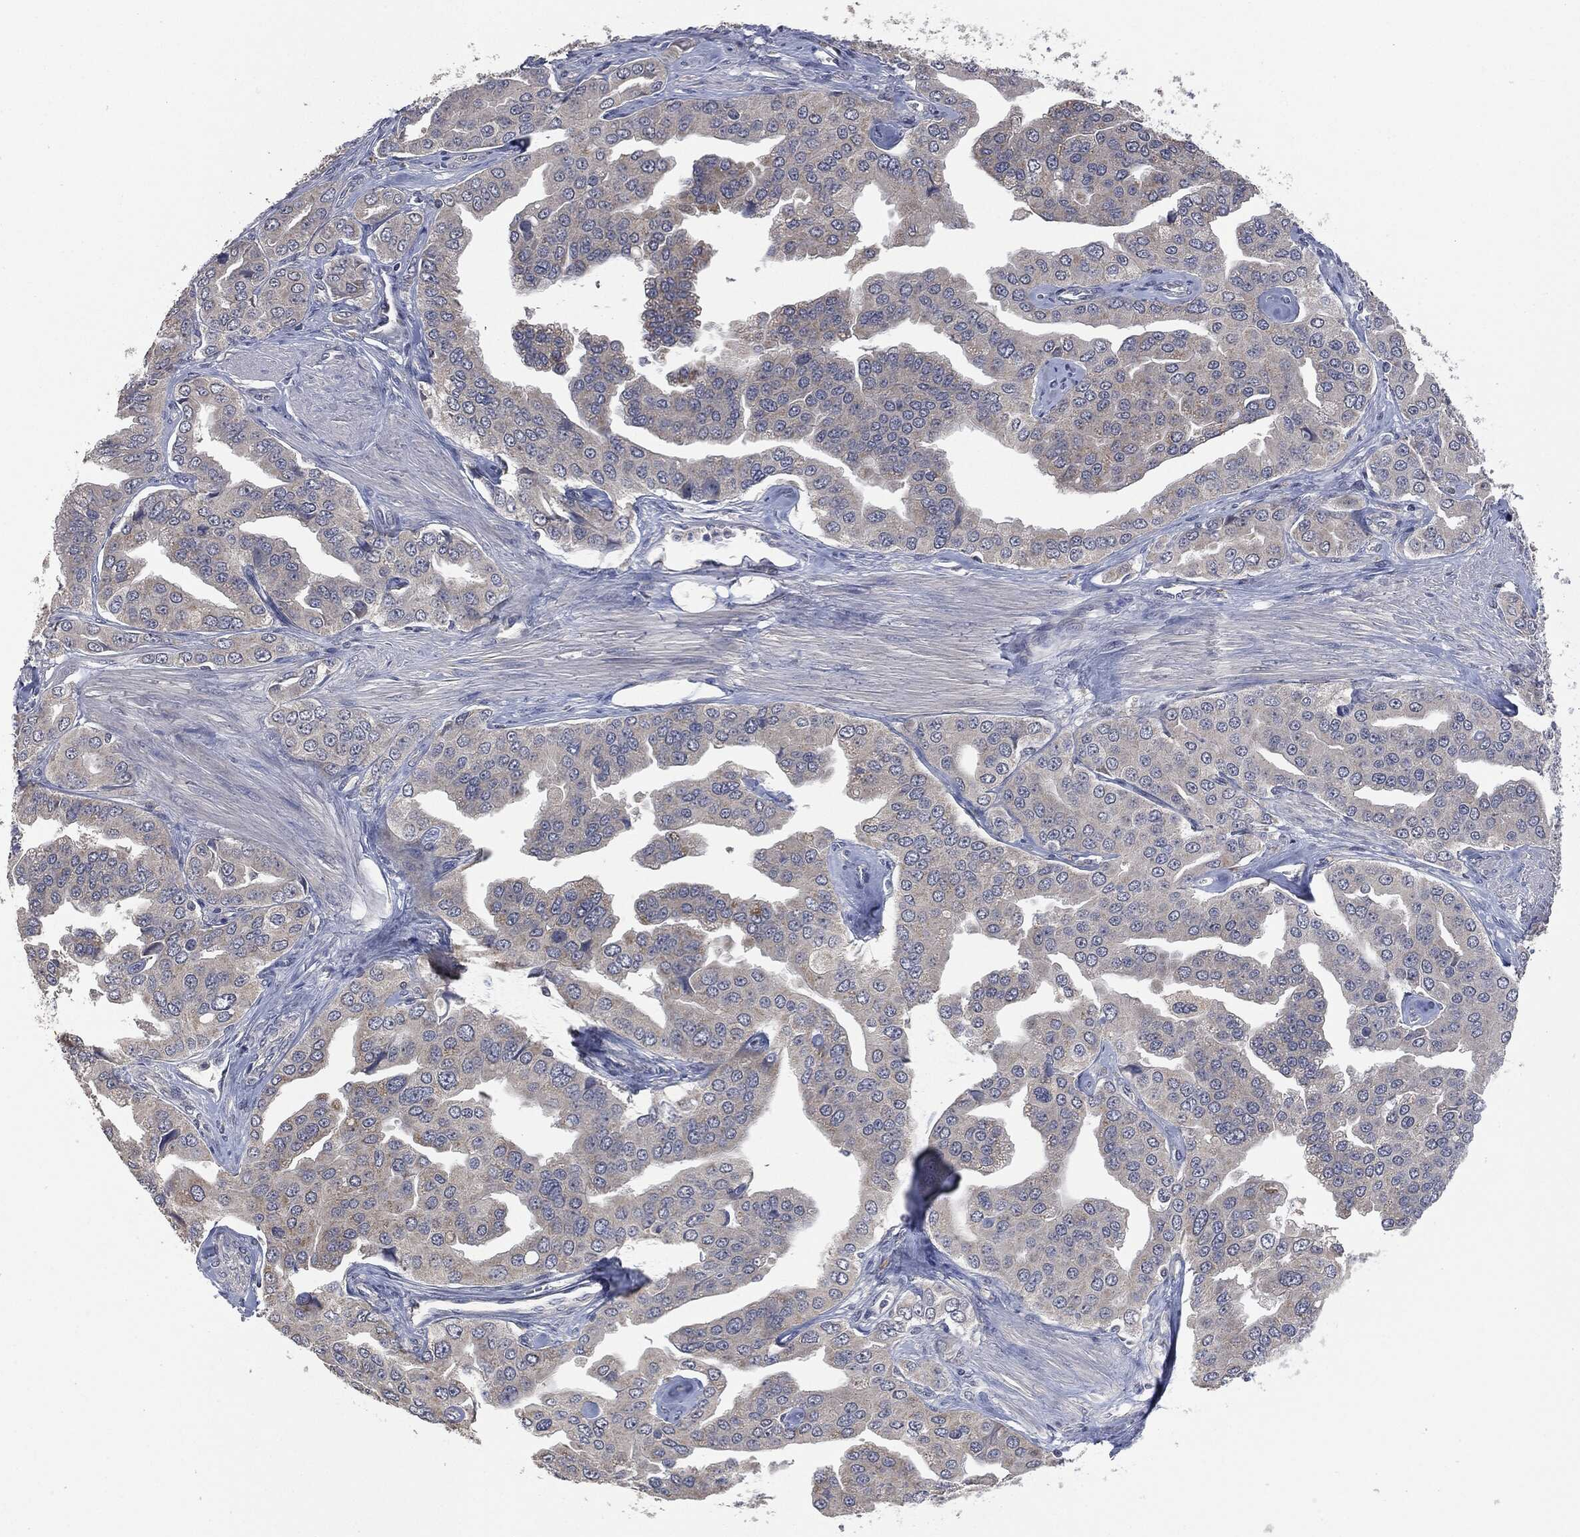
{"staining": {"intensity": "weak", "quantity": "<25%", "location": "cytoplasmic/membranous"}, "tissue": "prostate cancer", "cell_type": "Tumor cells", "image_type": "cancer", "snomed": [{"axis": "morphology", "description": "Adenocarcinoma, NOS"}, {"axis": "topography", "description": "Prostate and seminal vesicle, NOS"}, {"axis": "topography", "description": "Prostate"}], "caption": "The IHC micrograph has no significant staining in tumor cells of prostate cancer (adenocarcinoma) tissue. Nuclei are stained in blue.", "gene": "IL1RN", "patient": {"sex": "male", "age": 69}}